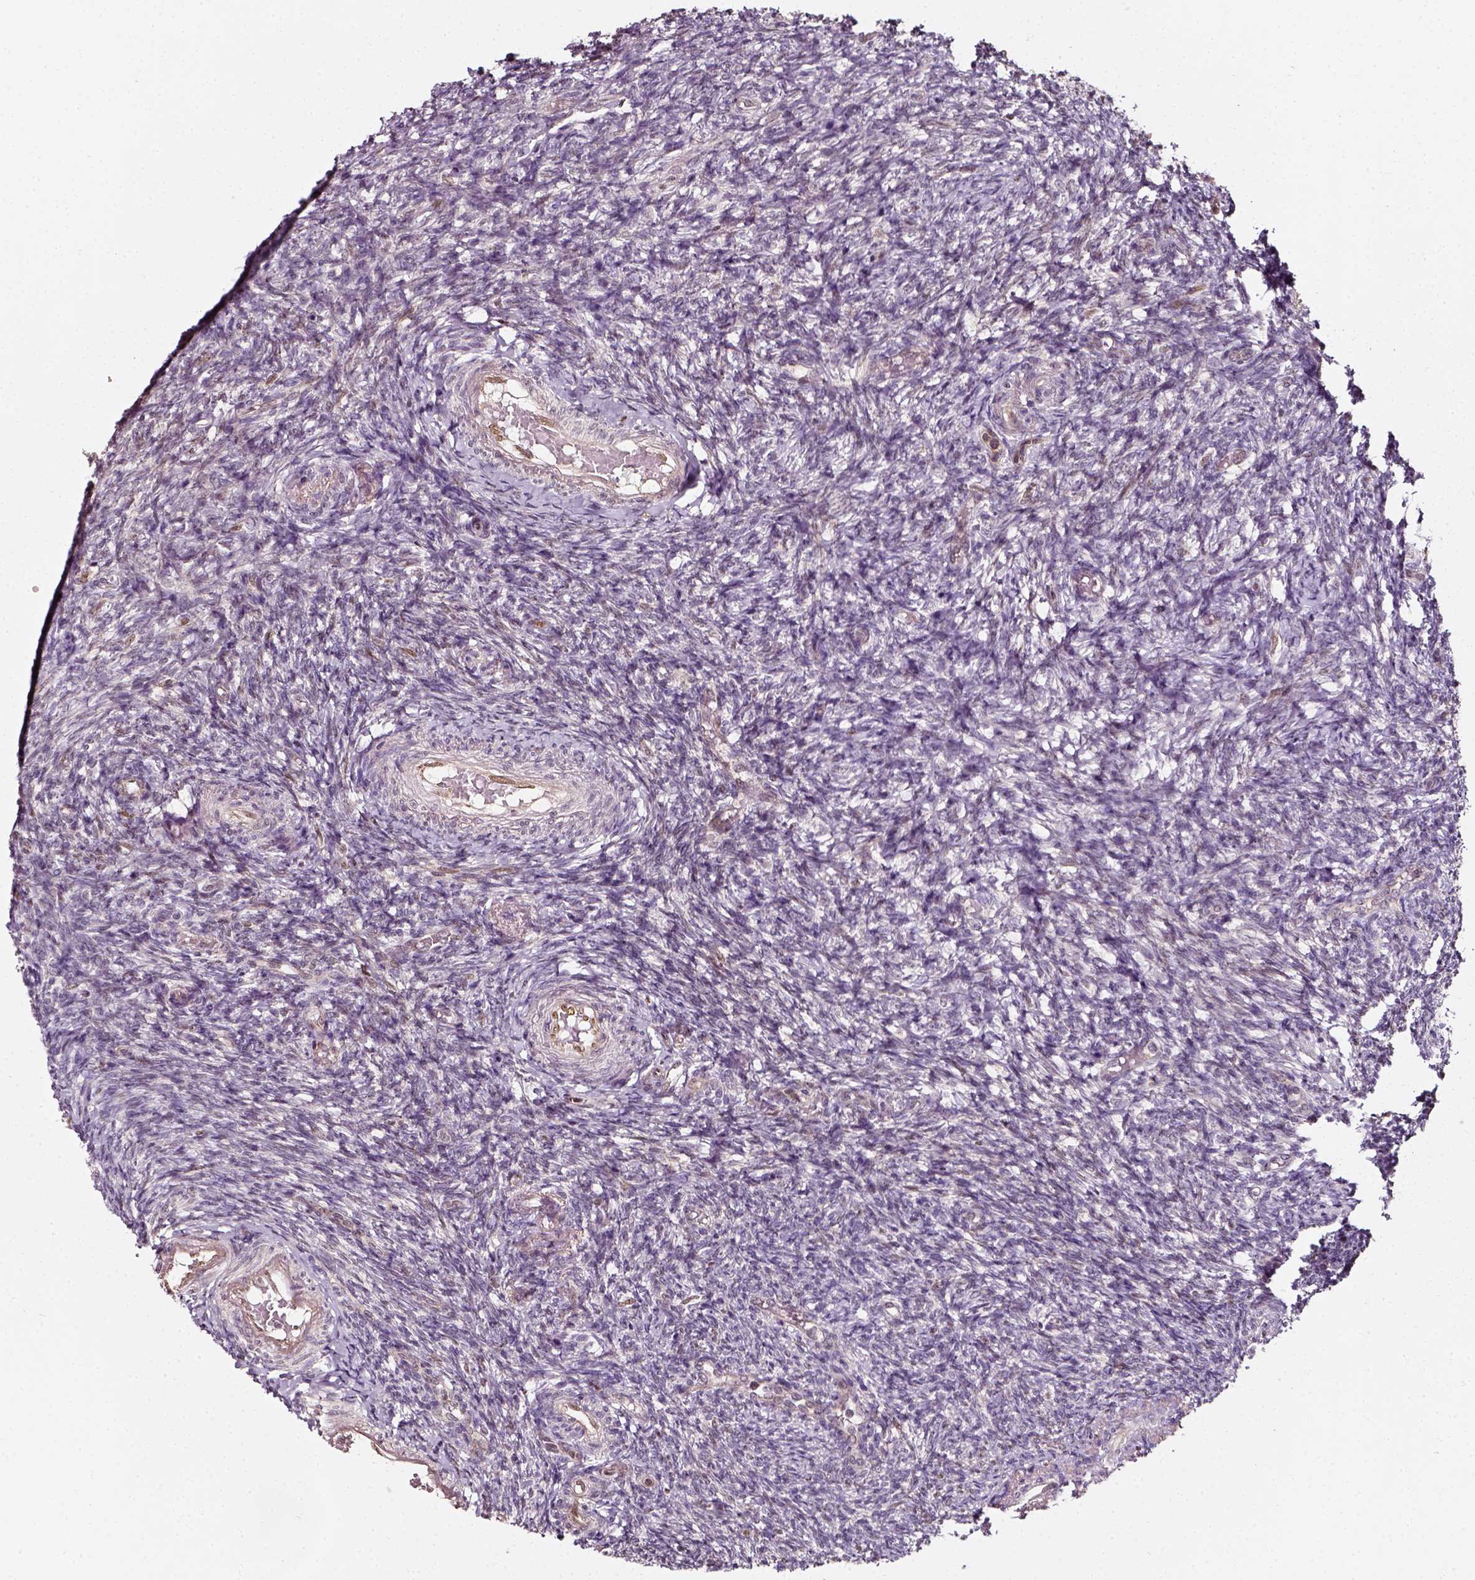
{"staining": {"intensity": "moderate", "quantity": ">75%", "location": "nuclear"}, "tissue": "ovary", "cell_type": "Follicle cells", "image_type": "normal", "snomed": [{"axis": "morphology", "description": "Normal tissue, NOS"}, {"axis": "topography", "description": "Ovary"}], "caption": "Protein analysis of normal ovary displays moderate nuclear staining in approximately >75% of follicle cells.", "gene": "NACC1", "patient": {"sex": "female", "age": 39}}